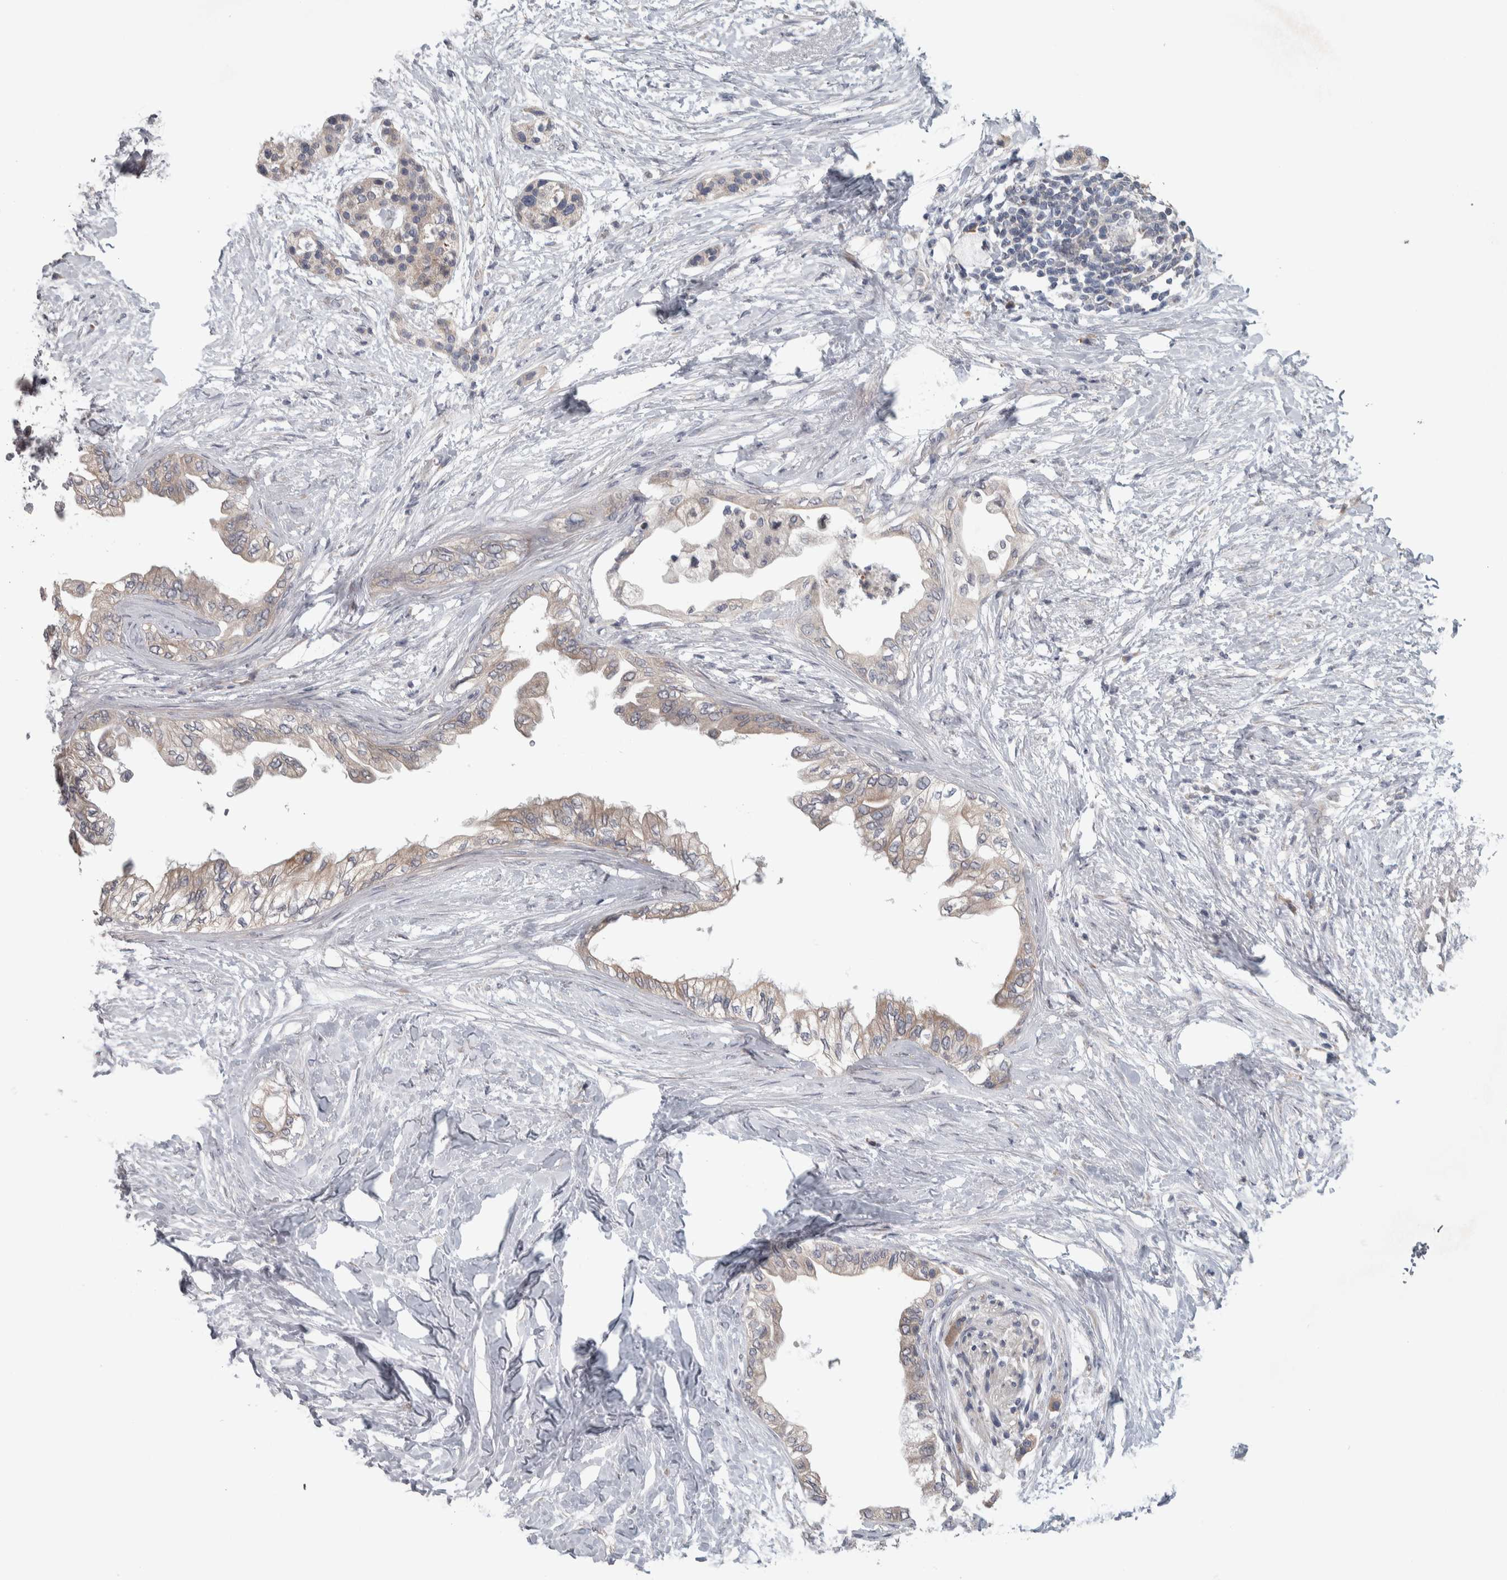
{"staining": {"intensity": "weak", "quantity": "<25%", "location": "cytoplasmic/membranous"}, "tissue": "pancreatic cancer", "cell_type": "Tumor cells", "image_type": "cancer", "snomed": [{"axis": "morphology", "description": "Normal tissue, NOS"}, {"axis": "morphology", "description": "Adenocarcinoma, NOS"}, {"axis": "topography", "description": "Pancreas"}, {"axis": "topography", "description": "Duodenum"}], "caption": "This image is of pancreatic adenocarcinoma stained with immunohistochemistry (IHC) to label a protein in brown with the nuclei are counter-stained blue. There is no staining in tumor cells. The staining is performed using DAB brown chromogen with nuclei counter-stained in using hematoxylin.", "gene": "SRP68", "patient": {"sex": "female", "age": 60}}